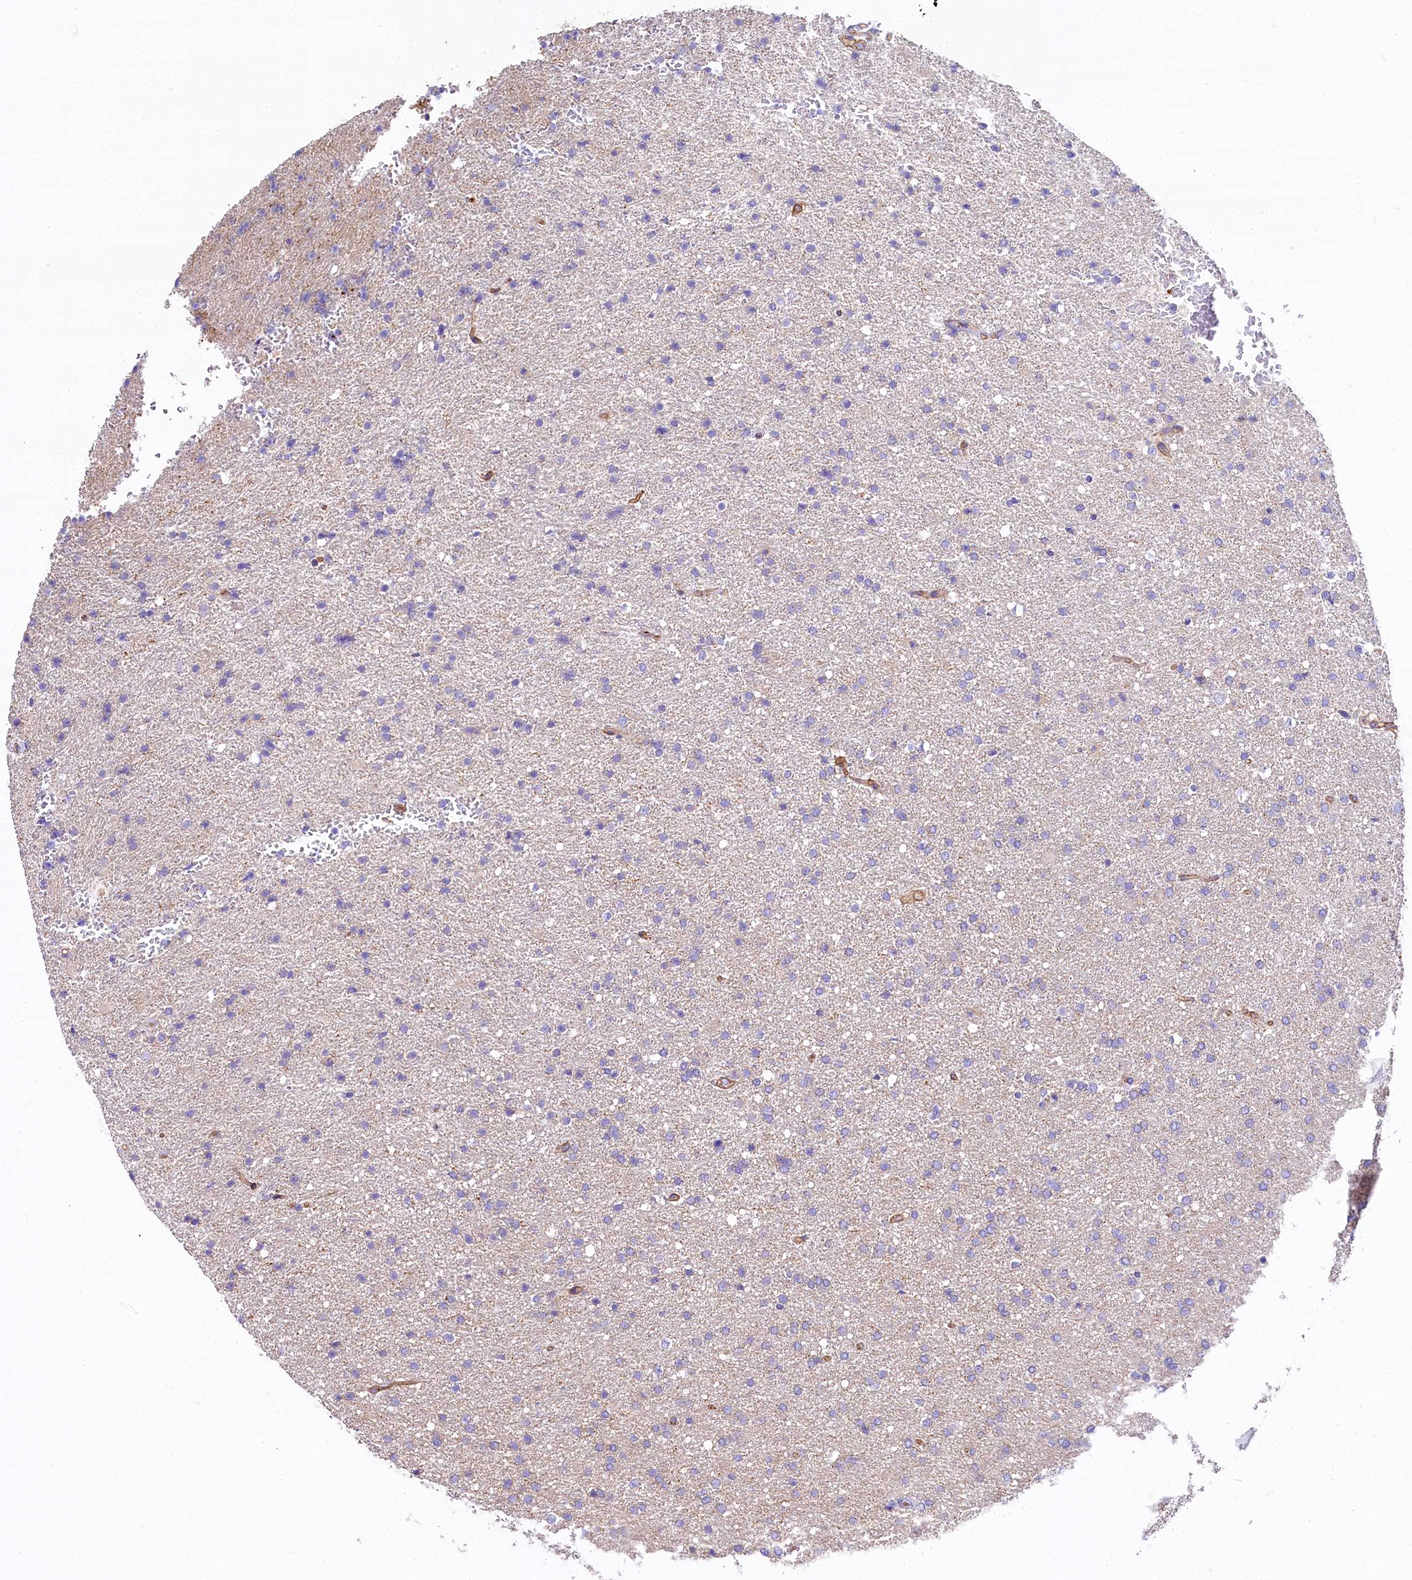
{"staining": {"intensity": "negative", "quantity": "none", "location": "none"}, "tissue": "glioma", "cell_type": "Tumor cells", "image_type": "cancer", "snomed": [{"axis": "morphology", "description": "Glioma, malignant, High grade"}, {"axis": "topography", "description": "Brain"}], "caption": "Immunohistochemical staining of human glioma displays no significant positivity in tumor cells.", "gene": "FCHSD2", "patient": {"sex": "male", "age": 72}}